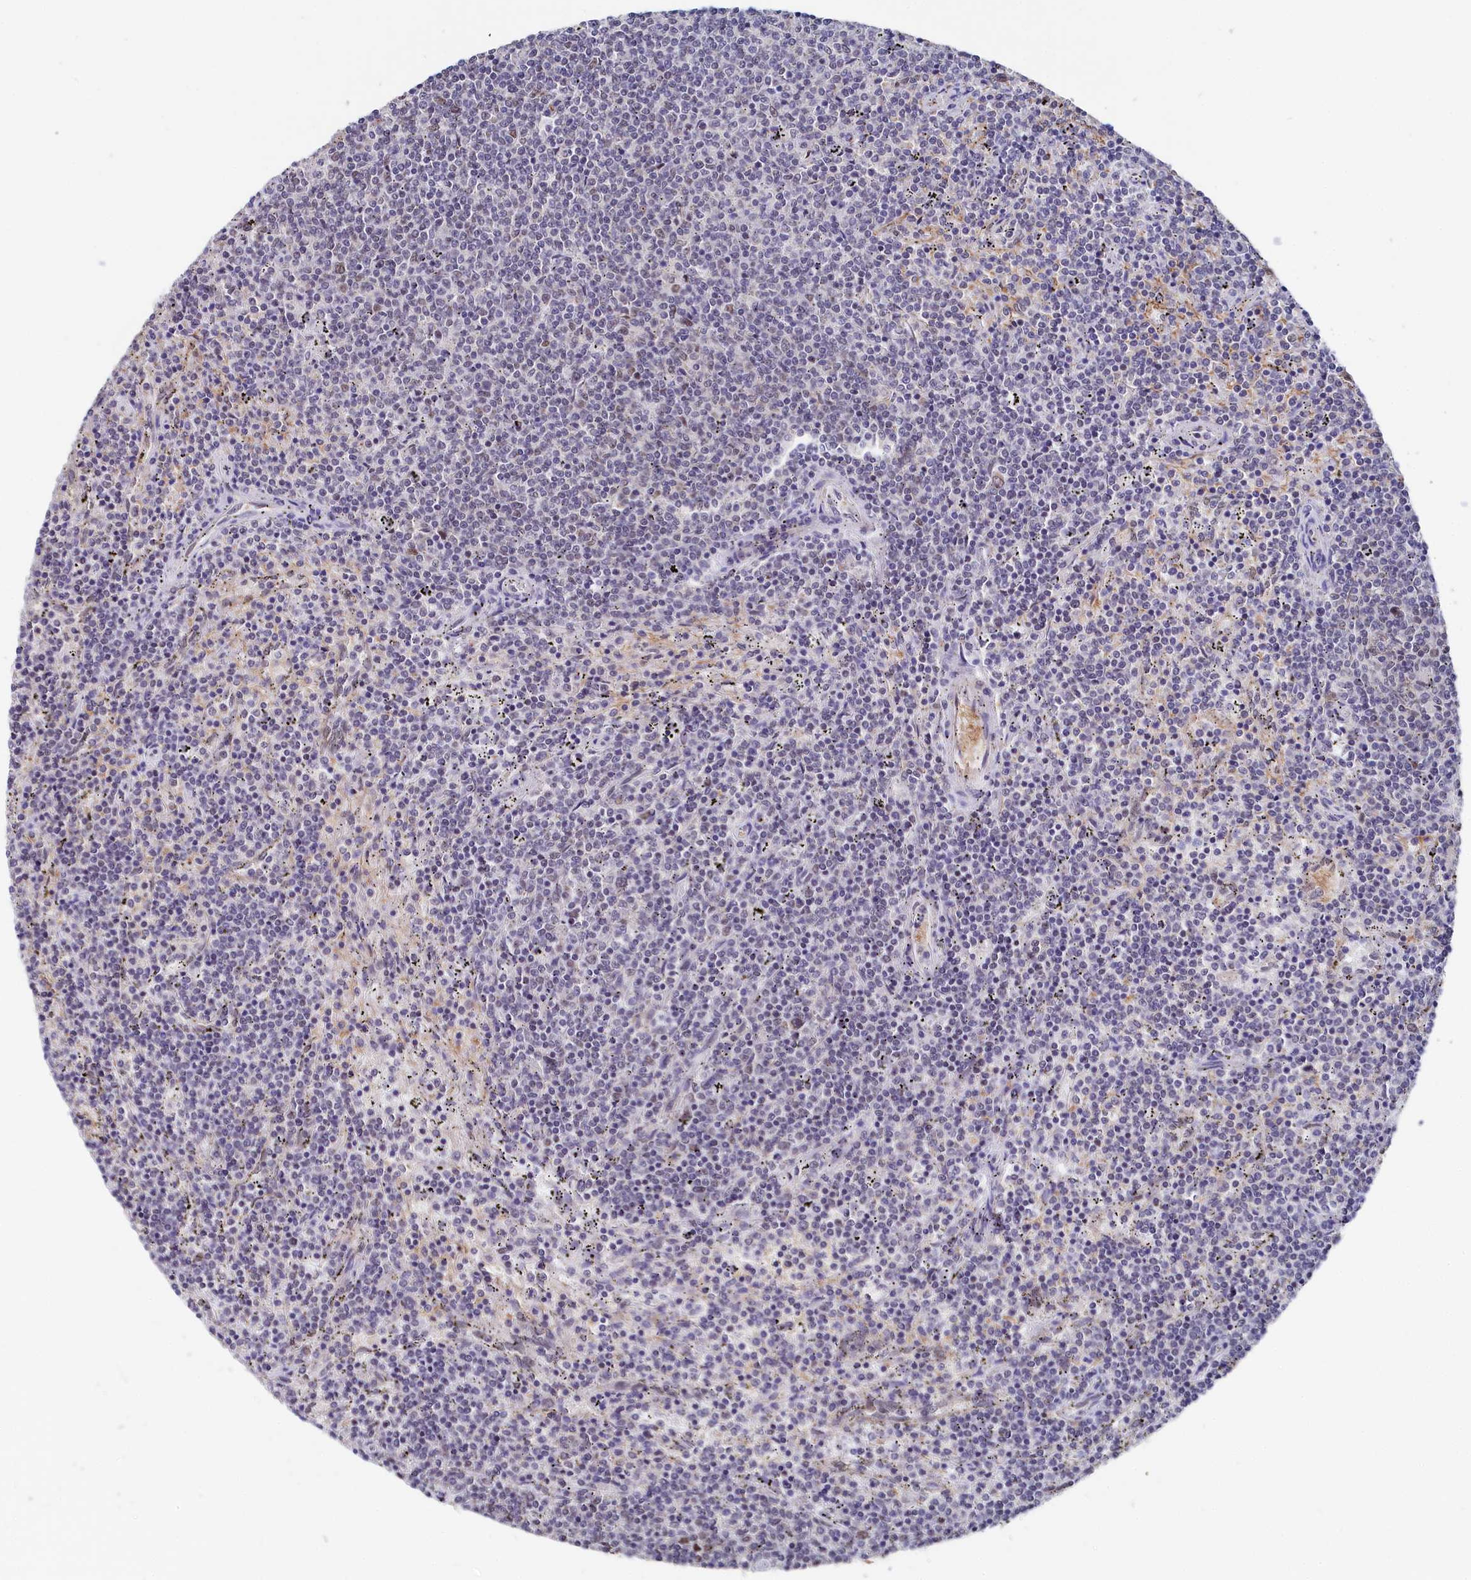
{"staining": {"intensity": "negative", "quantity": "none", "location": "none"}, "tissue": "lymphoma", "cell_type": "Tumor cells", "image_type": "cancer", "snomed": [{"axis": "morphology", "description": "Malignant lymphoma, non-Hodgkin's type, Low grade"}, {"axis": "topography", "description": "Spleen"}], "caption": "This is a image of immunohistochemistry (IHC) staining of lymphoma, which shows no positivity in tumor cells.", "gene": "TIGD4", "patient": {"sex": "female", "age": 50}}